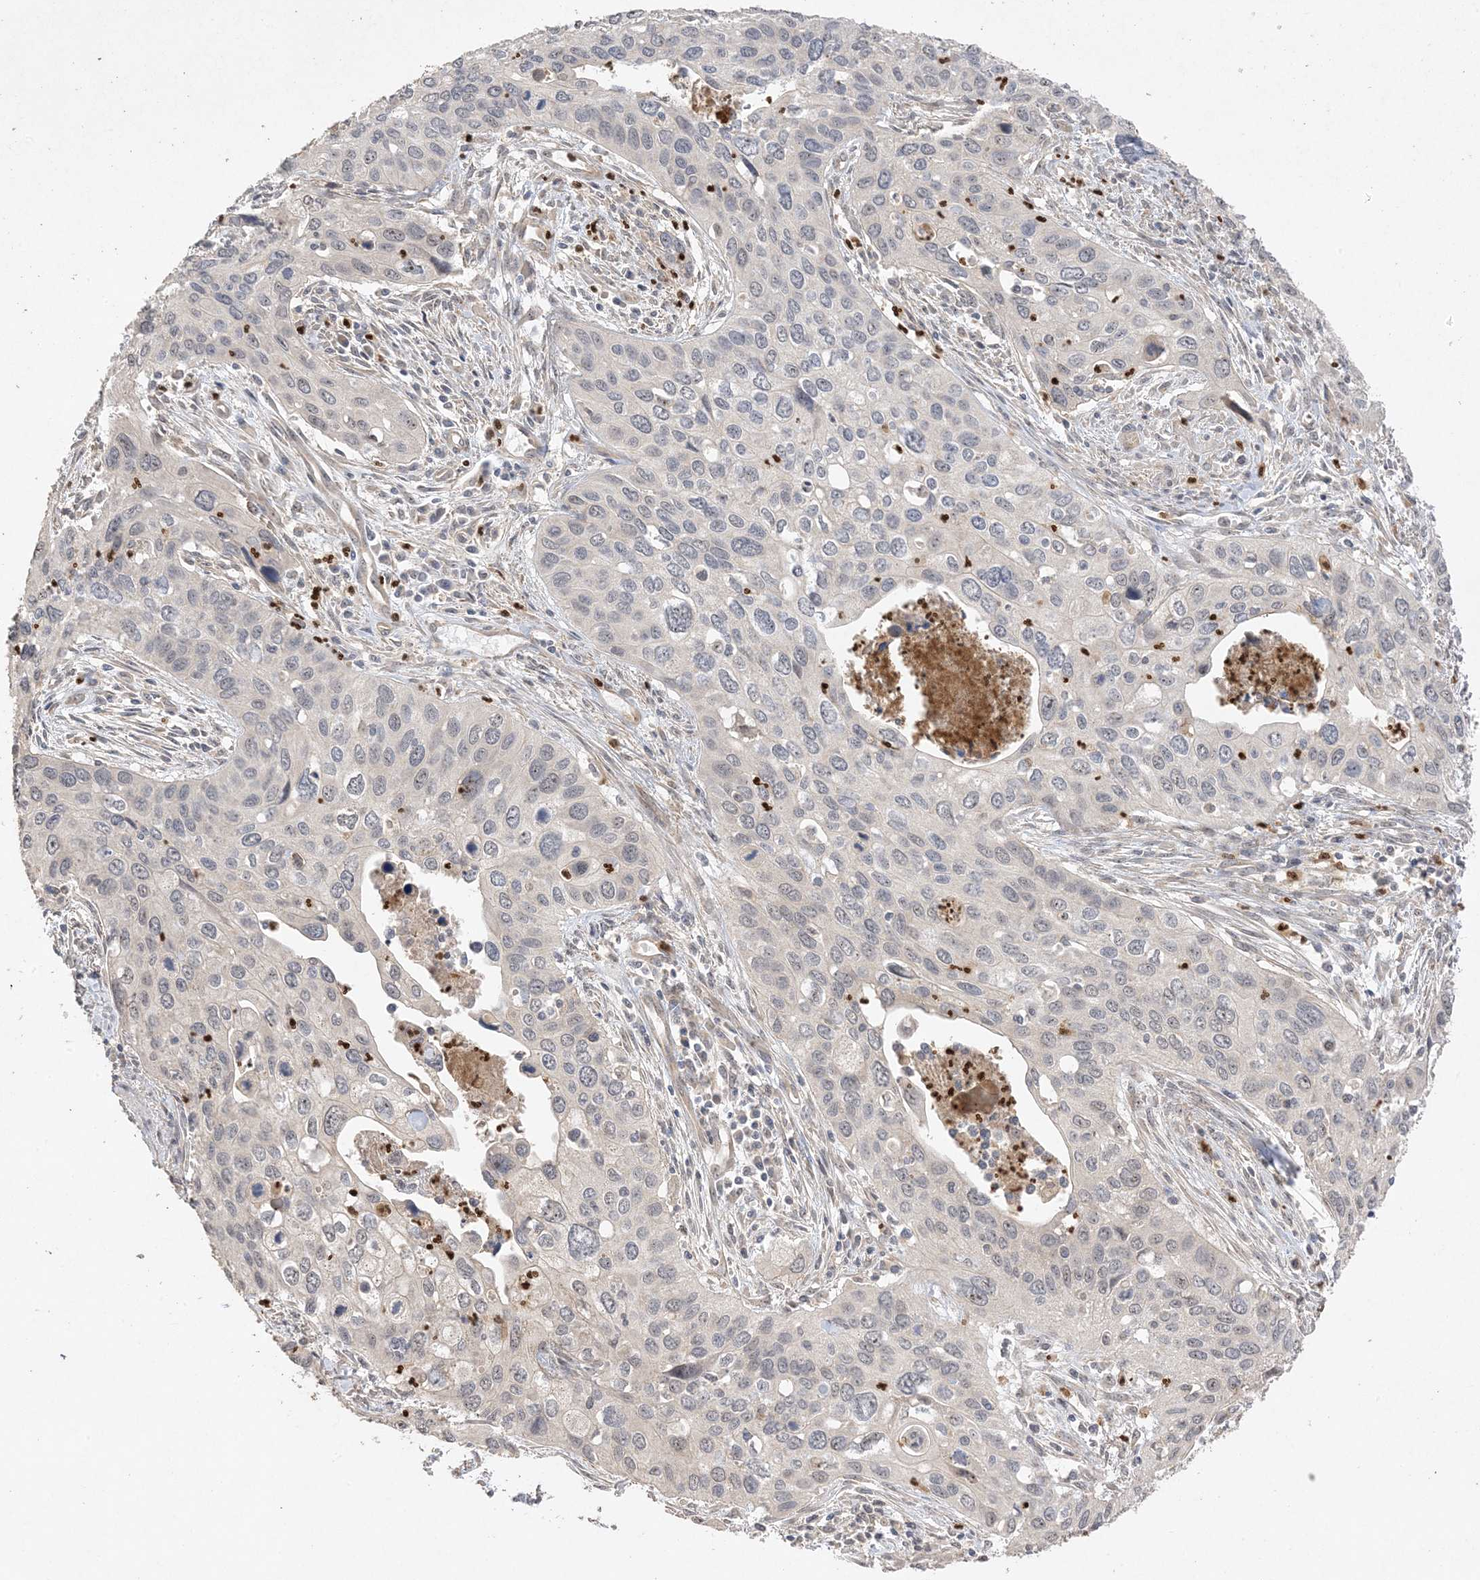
{"staining": {"intensity": "negative", "quantity": "none", "location": "none"}, "tissue": "cervical cancer", "cell_type": "Tumor cells", "image_type": "cancer", "snomed": [{"axis": "morphology", "description": "Squamous cell carcinoma, NOS"}, {"axis": "topography", "description": "Cervix"}], "caption": "A histopathology image of human cervical cancer (squamous cell carcinoma) is negative for staining in tumor cells.", "gene": "DDX18", "patient": {"sex": "female", "age": 55}}